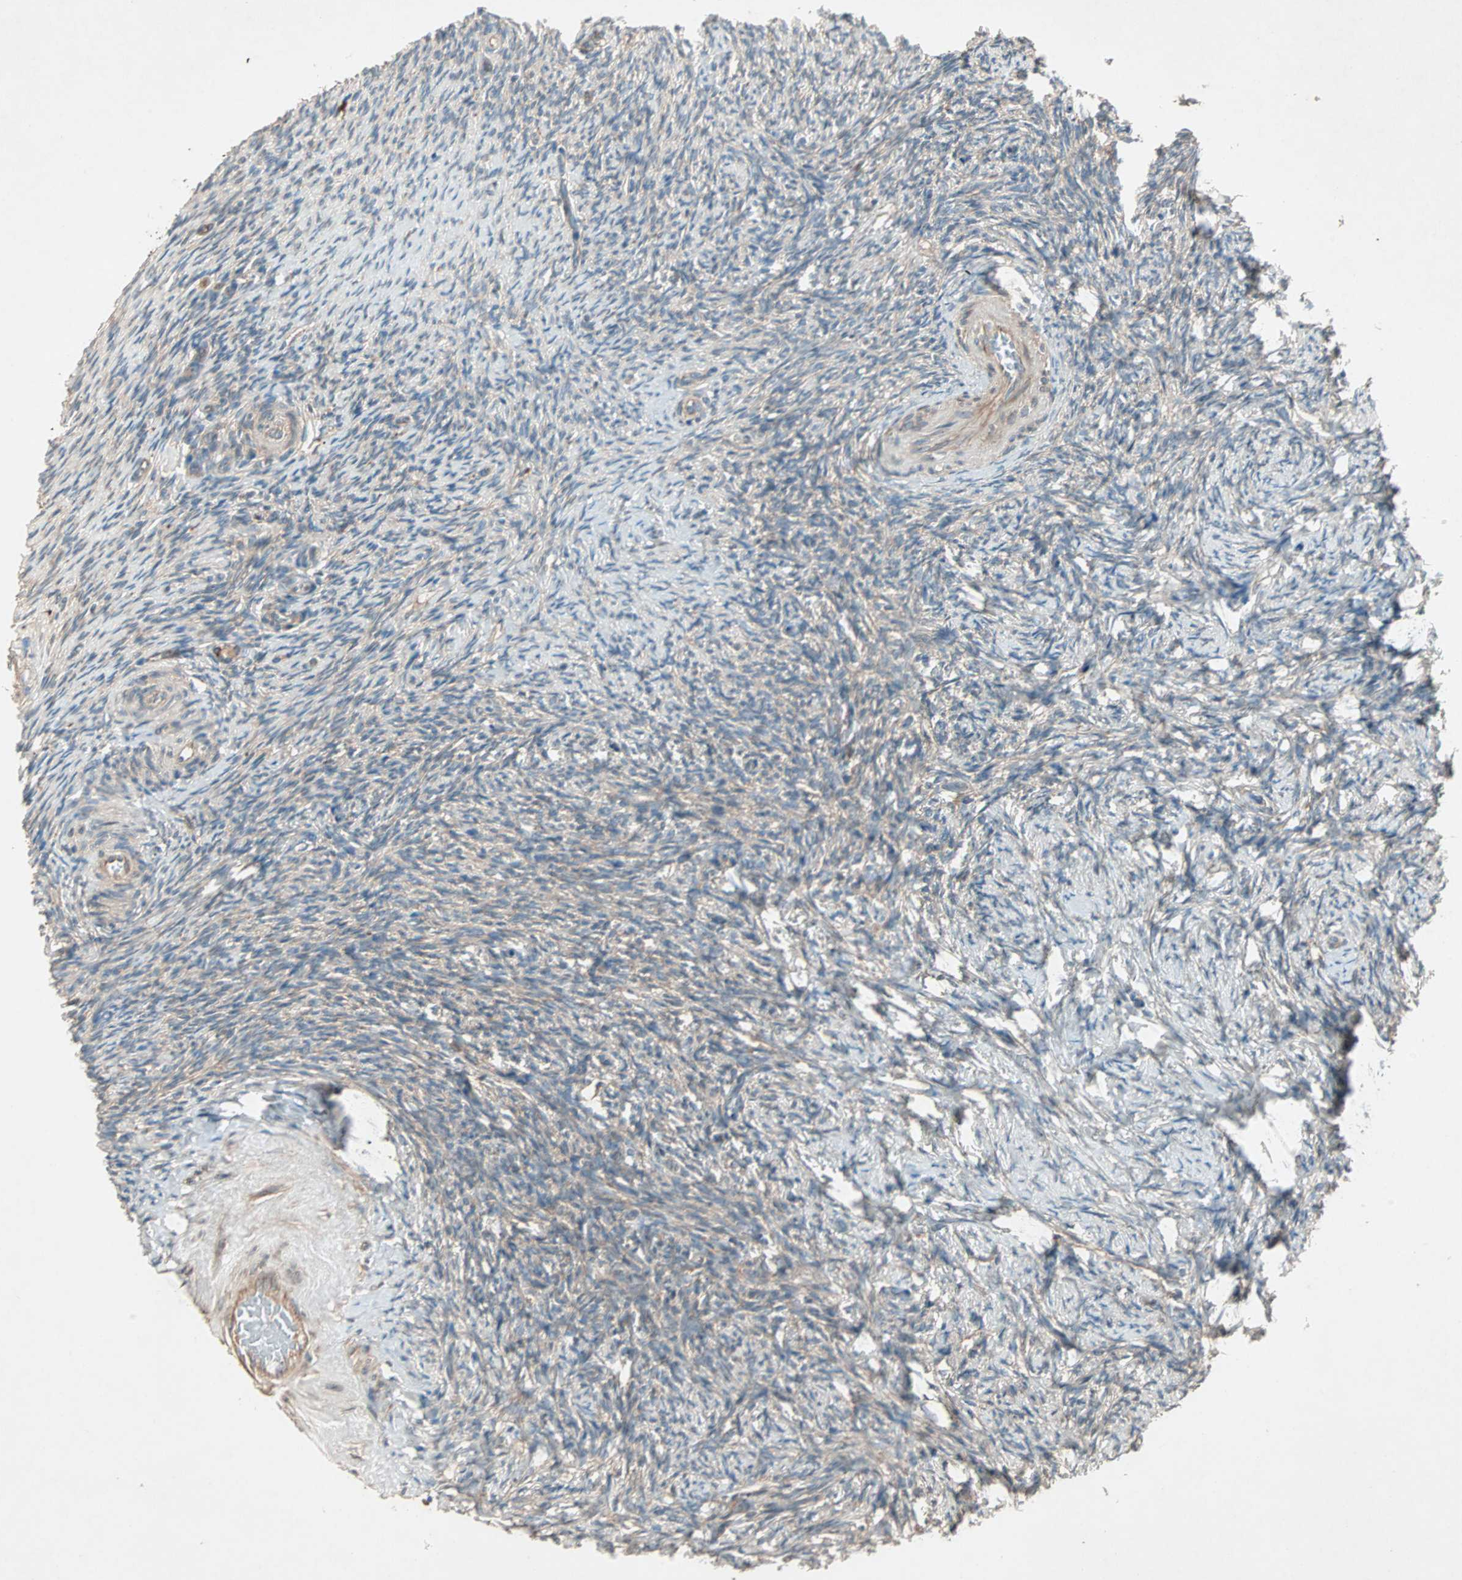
{"staining": {"intensity": "strong", "quantity": ">75%", "location": "cytoplasmic/membranous"}, "tissue": "ovary", "cell_type": "Follicle cells", "image_type": "normal", "snomed": [{"axis": "morphology", "description": "Normal tissue, NOS"}, {"axis": "topography", "description": "Ovary"}], "caption": "Protein expression analysis of unremarkable ovary reveals strong cytoplasmic/membranous positivity in approximately >75% of follicle cells.", "gene": "SDSL", "patient": {"sex": "female", "age": 60}}